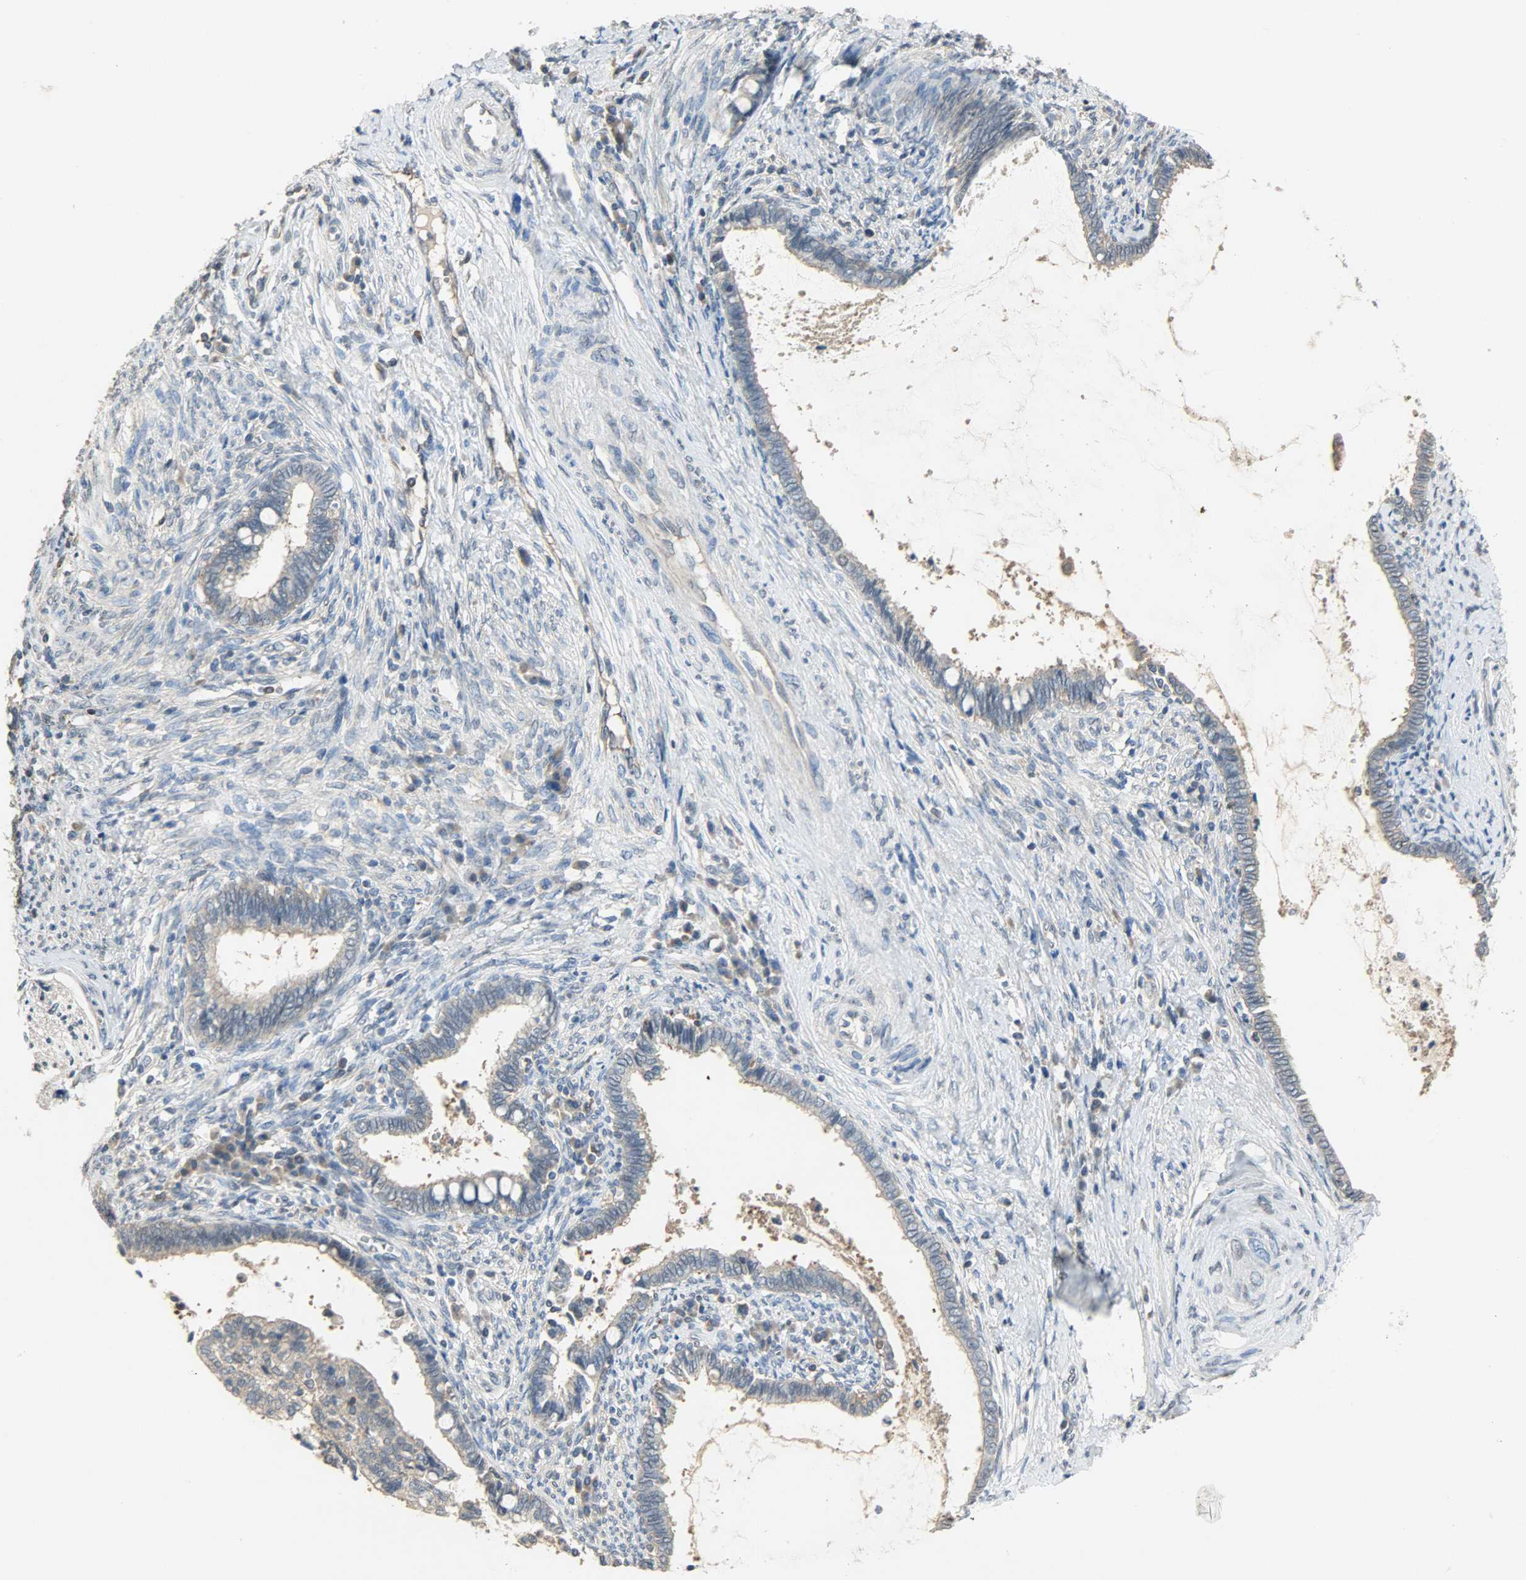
{"staining": {"intensity": "moderate", "quantity": ">75%", "location": "cytoplasmic/membranous"}, "tissue": "cervical cancer", "cell_type": "Tumor cells", "image_type": "cancer", "snomed": [{"axis": "morphology", "description": "Adenocarcinoma, NOS"}, {"axis": "topography", "description": "Cervix"}], "caption": "Protein staining of cervical cancer tissue displays moderate cytoplasmic/membranous expression in approximately >75% of tumor cells.", "gene": "TRIM21", "patient": {"sex": "female", "age": 44}}